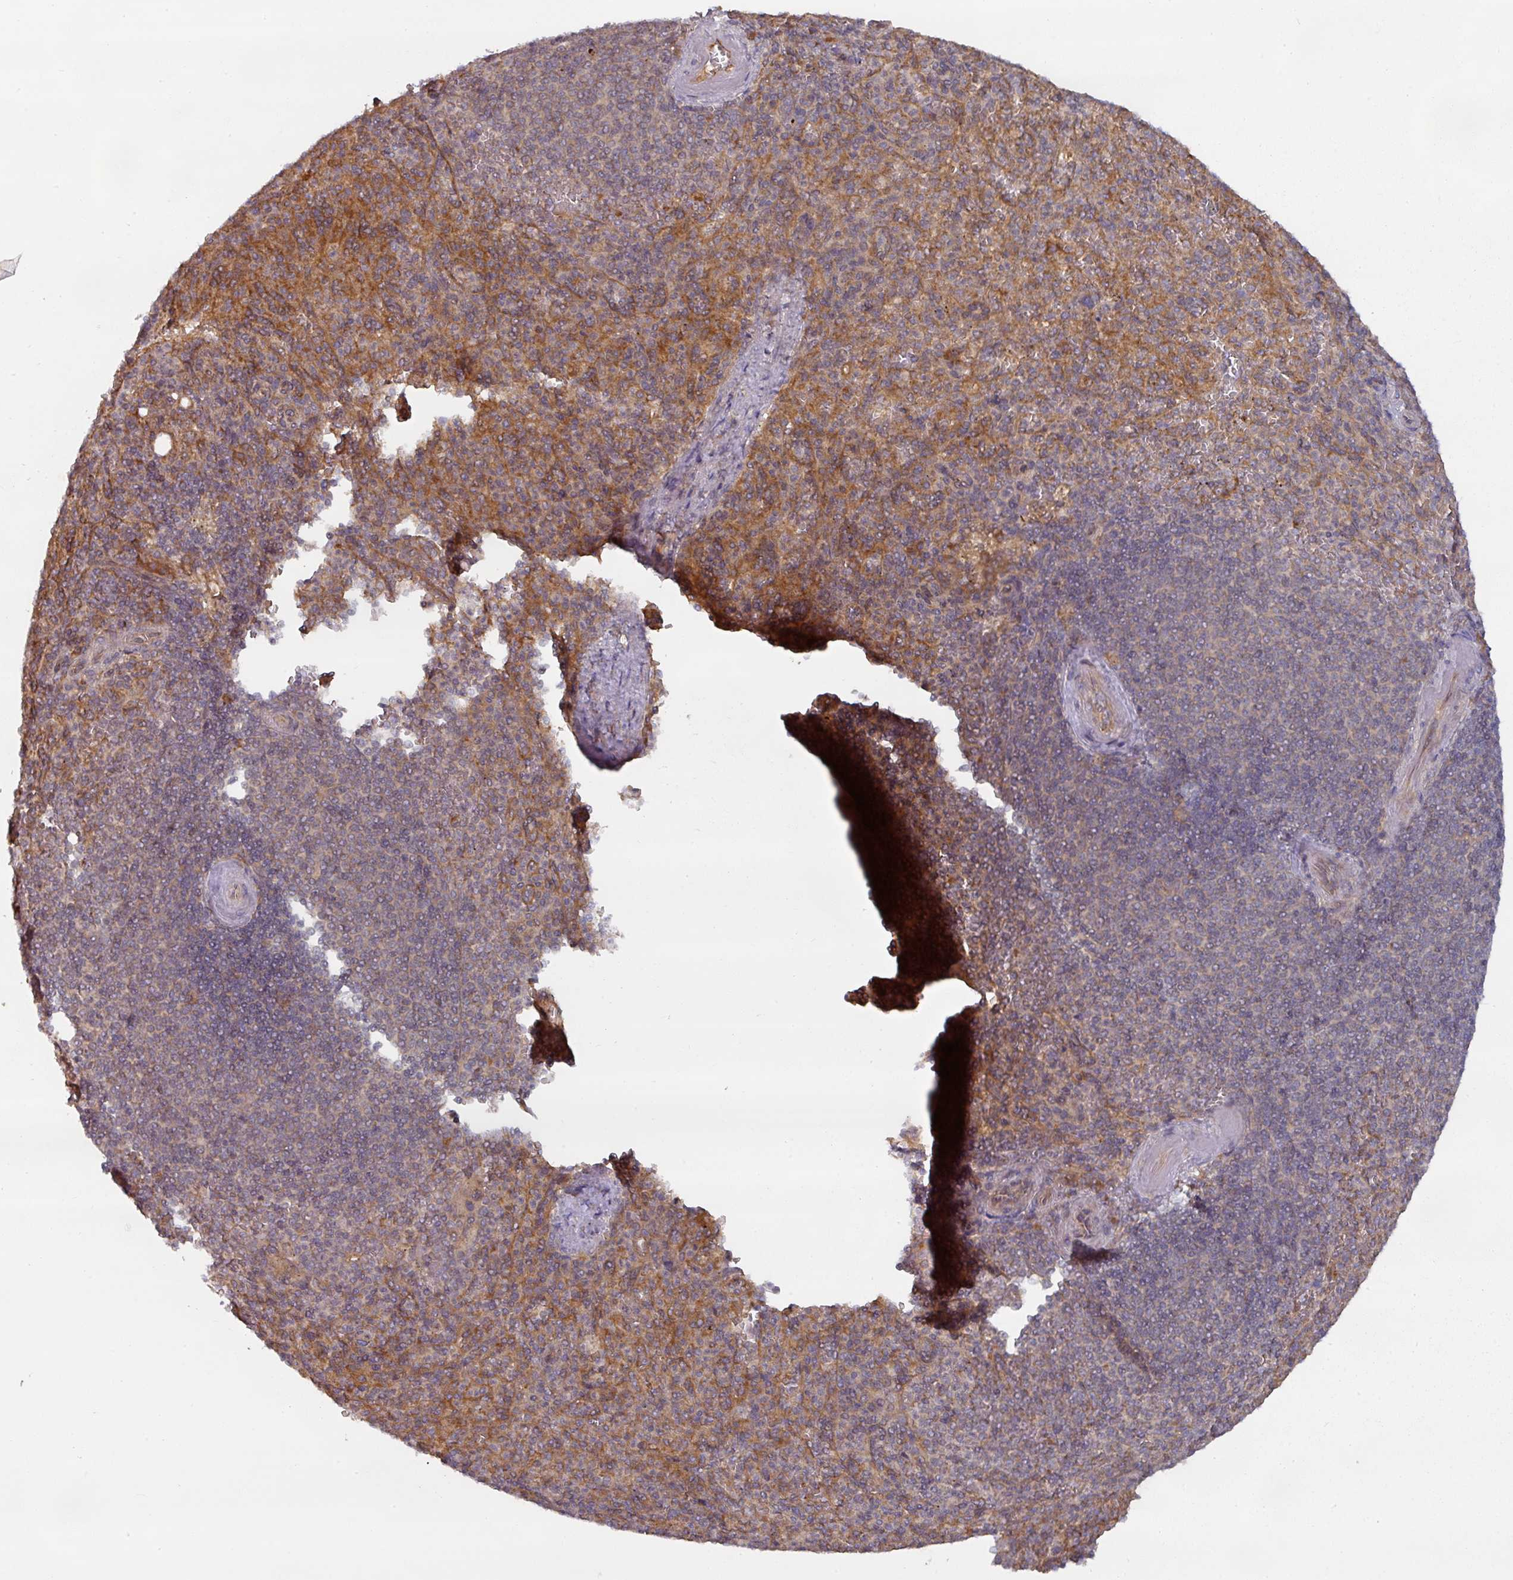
{"staining": {"intensity": "moderate", "quantity": ">75%", "location": "cytoplasmic/membranous"}, "tissue": "spleen", "cell_type": "Cells in red pulp", "image_type": "normal", "snomed": [{"axis": "morphology", "description": "Normal tissue, NOS"}, {"axis": "topography", "description": "Spleen"}], "caption": "Immunohistochemical staining of benign spleen shows medium levels of moderate cytoplasmic/membranous staining in approximately >75% of cells in red pulp.", "gene": "CEP95", "patient": {"sex": "female", "age": 74}}